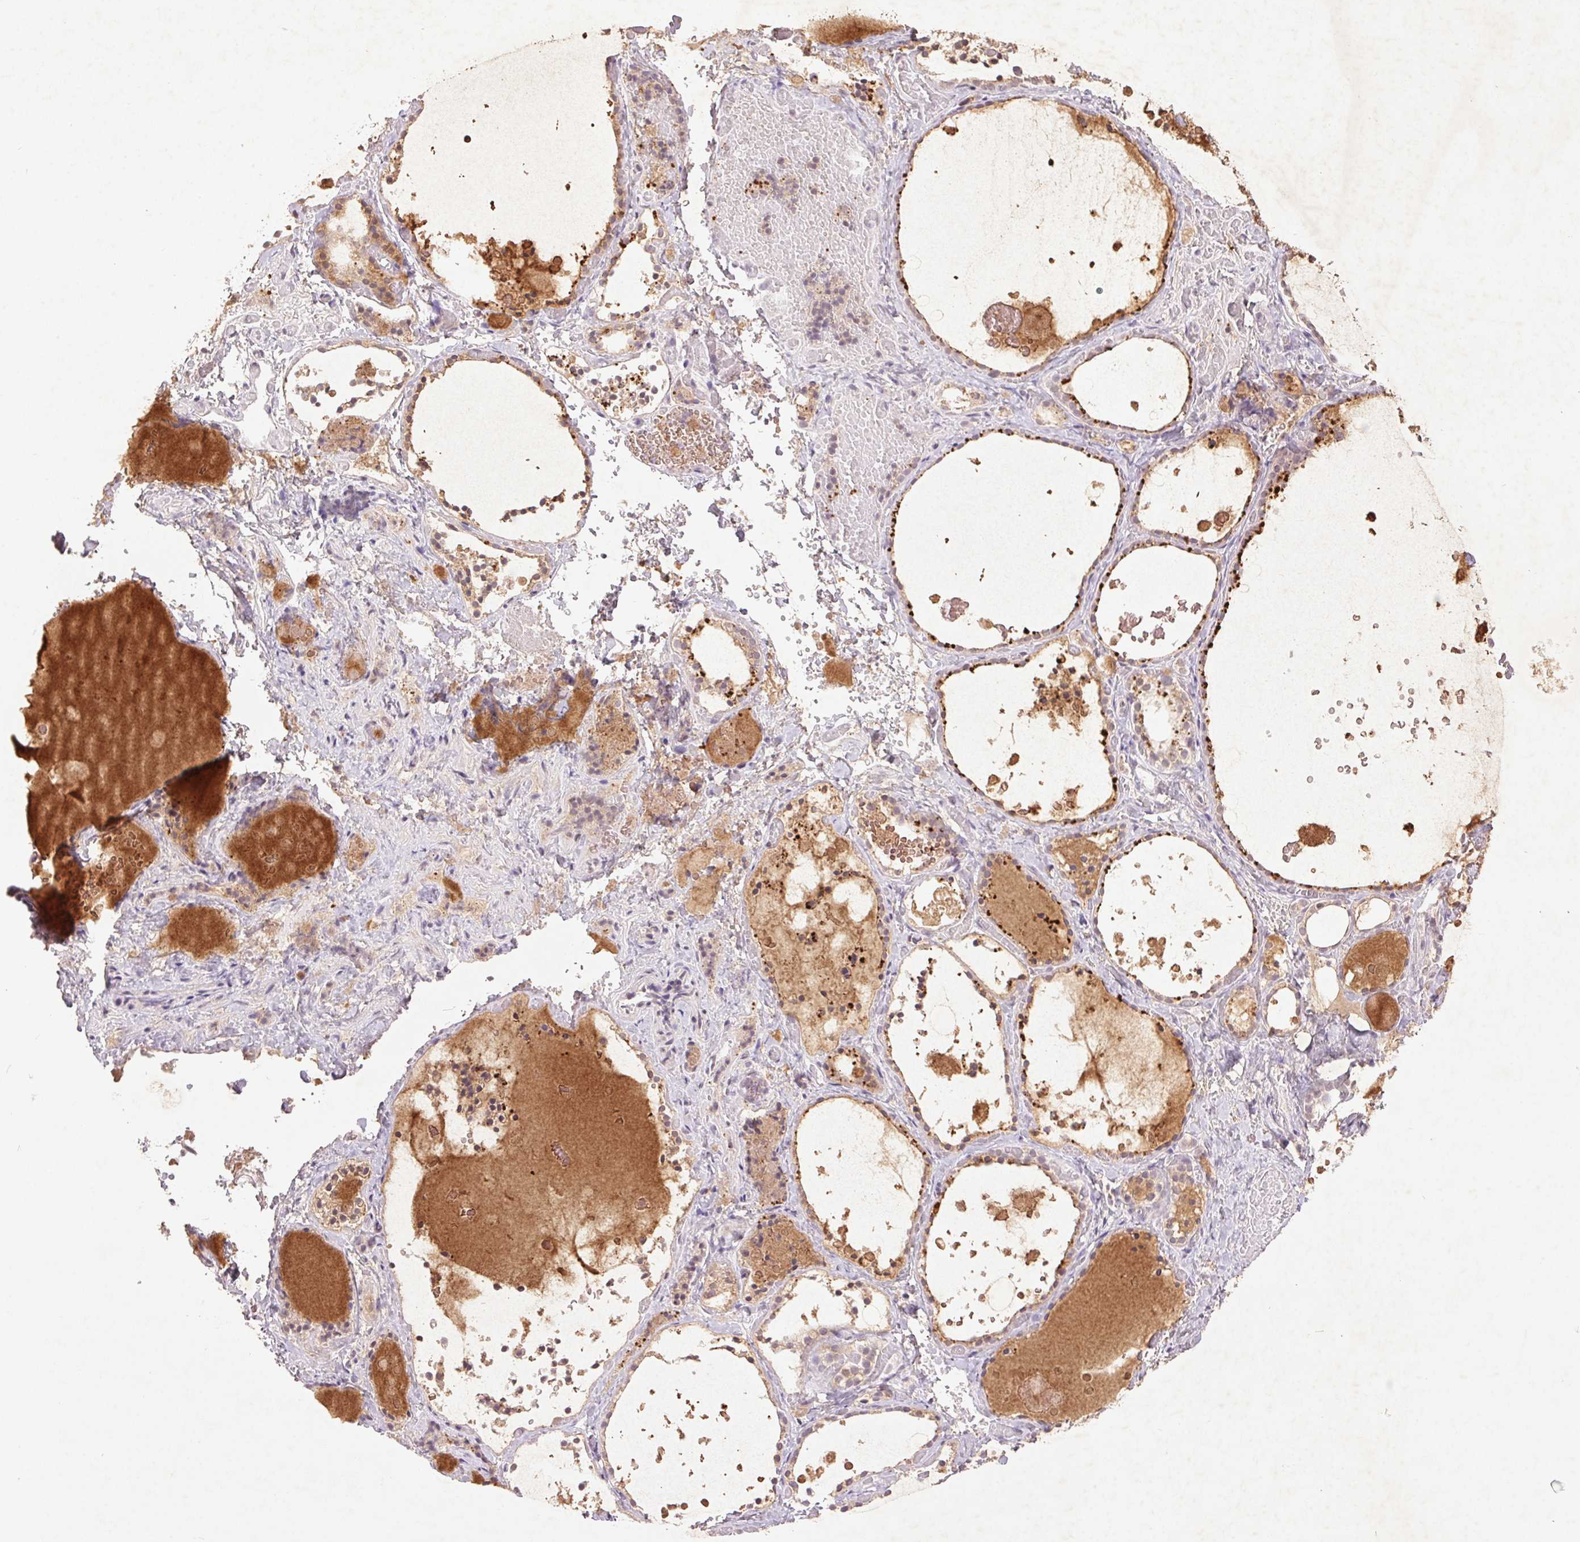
{"staining": {"intensity": "weak", "quantity": "25%-75%", "location": "cytoplasmic/membranous"}, "tissue": "thyroid gland", "cell_type": "Glandular cells", "image_type": "normal", "snomed": [{"axis": "morphology", "description": "Normal tissue, NOS"}, {"axis": "topography", "description": "Thyroid gland"}], "caption": "Immunohistochemistry image of unremarkable thyroid gland stained for a protein (brown), which exhibits low levels of weak cytoplasmic/membranous staining in approximately 25%-75% of glandular cells.", "gene": "FAM168B", "patient": {"sex": "female", "age": 56}}